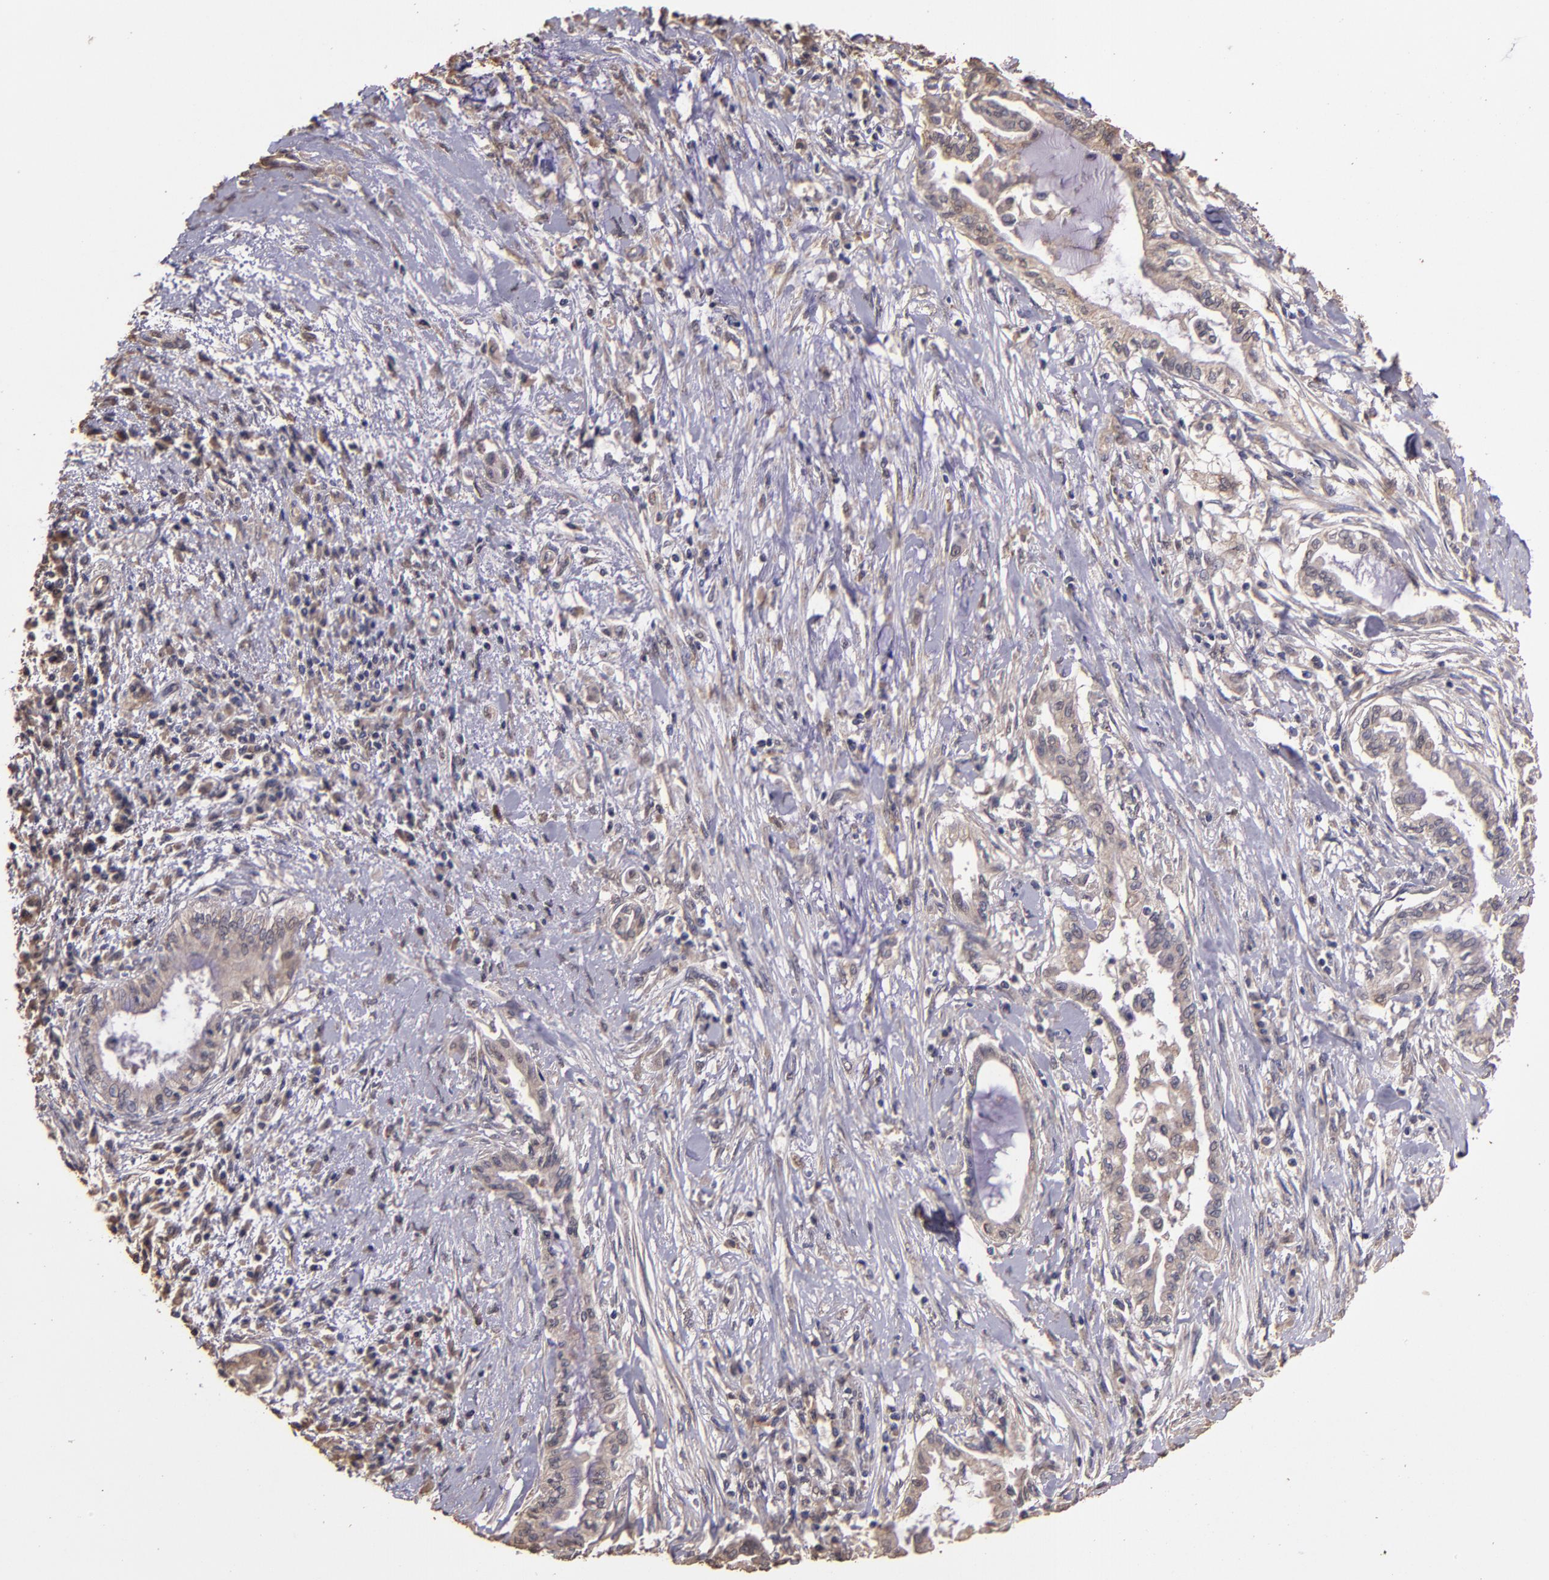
{"staining": {"intensity": "weak", "quantity": ">75%", "location": "cytoplasmic/membranous"}, "tissue": "pancreatic cancer", "cell_type": "Tumor cells", "image_type": "cancer", "snomed": [{"axis": "morphology", "description": "Adenocarcinoma, NOS"}, {"axis": "topography", "description": "Pancreas"}], "caption": "Weak cytoplasmic/membranous protein positivity is appreciated in approximately >75% of tumor cells in pancreatic adenocarcinoma.", "gene": "HECTD1", "patient": {"sex": "female", "age": 64}}